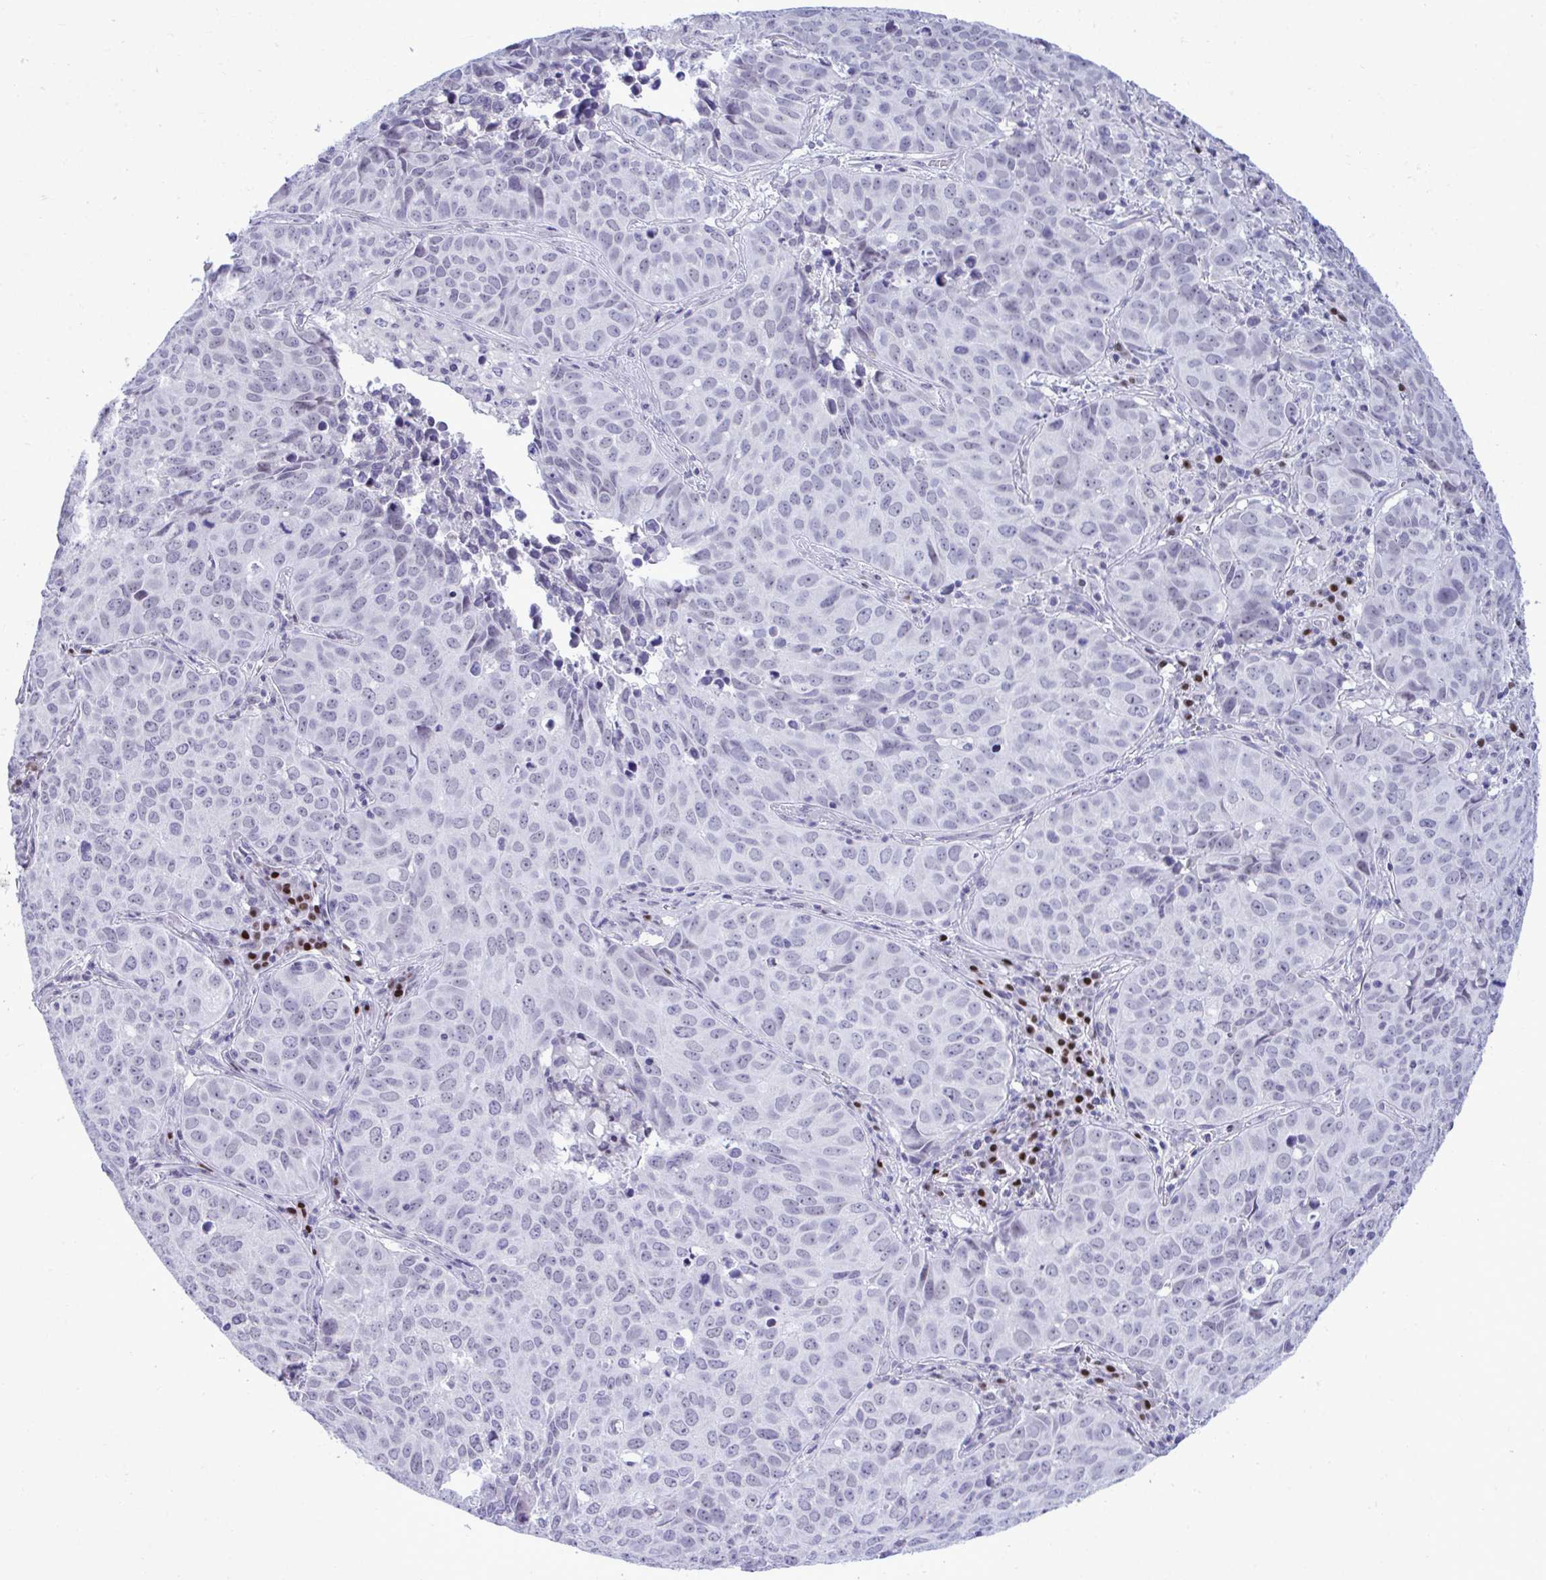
{"staining": {"intensity": "negative", "quantity": "none", "location": "none"}, "tissue": "lung cancer", "cell_type": "Tumor cells", "image_type": "cancer", "snomed": [{"axis": "morphology", "description": "Adenocarcinoma, NOS"}, {"axis": "topography", "description": "Lung"}], "caption": "Immunohistochemistry (IHC) photomicrograph of lung cancer (adenocarcinoma) stained for a protein (brown), which exhibits no positivity in tumor cells.", "gene": "SLC25A51", "patient": {"sex": "female", "age": 50}}